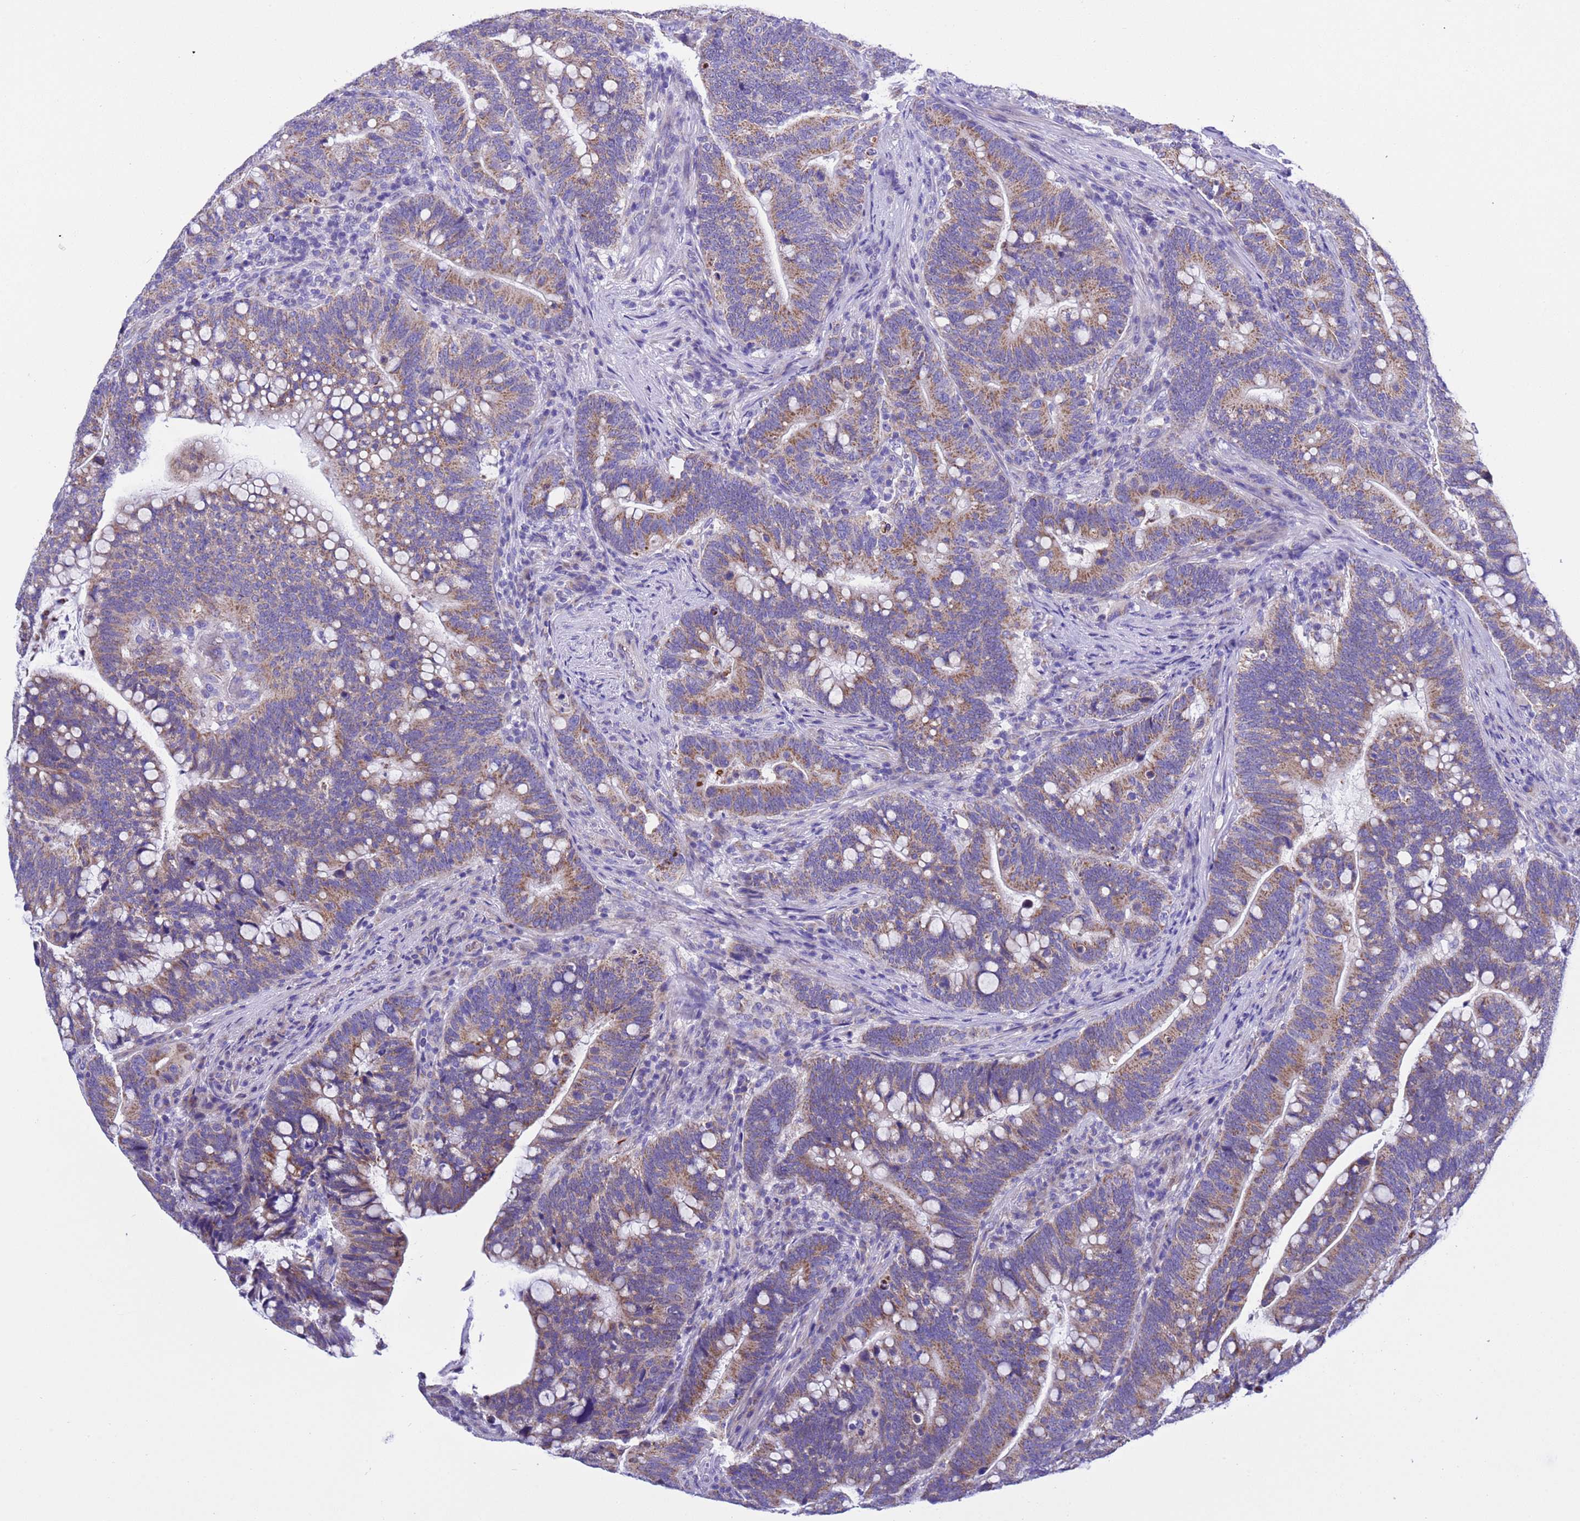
{"staining": {"intensity": "moderate", "quantity": "25%-75%", "location": "cytoplasmic/membranous"}, "tissue": "colorectal cancer", "cell_type": "Tumor cells", "image_type": "cancer", "snomed": [{"axis": "morphology", "description": "Normal tissue, NOS"}, {"axis": "morphology", "description": "Adenocarcinoma, NOS"}, {"axis": "topography", "description": "Colon"}], "caption": "Immunohistochemical staining of adenocarcinoma (colorectal) shows medium levels of moderate cytoplasmic/membranous staining in about 25%-75% of tumor cells.", "gene": "CCDC191", "patient": {"sex": "female", "age": 66}}